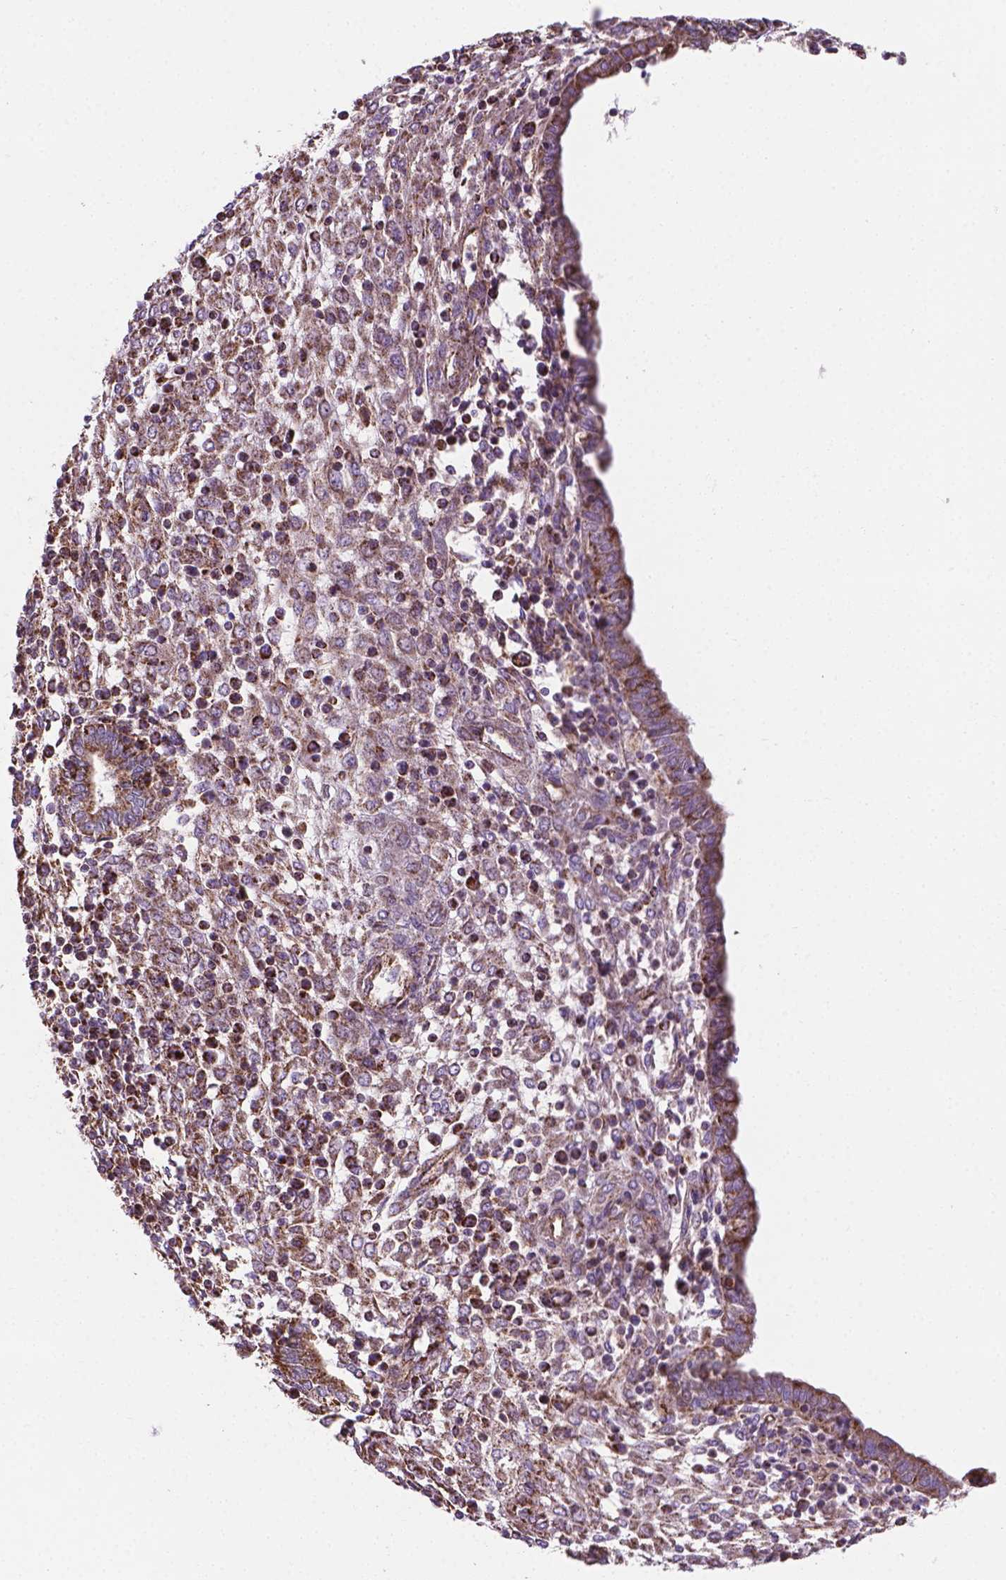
{"staining": {"intensity": "moderate", "quantity": "25%-75%", "location": "cytoplasmic/membranous"}, "tissue": "endometrium", "cell_type": "Cells in endometrial stroma", "image_type": "normal", "snomed": [{"axis": "morphology", "description": "Normal tissue, NOS"}, {"axis": "topography", "description": "Endometrium"}], "caption": "Protein expression analysis of benign human endometrium reveals moderate cytoplasmic/membranous positivity in about 25%-75% of cells in endometrial stroma. The staining is performed using DAB (3,3'-diaminobenzidine) brown chromogen to label protein expression. The nuclei are counter-stained blue using hematoxylin.", "gene": "PIBF1", "patient": {"sex": "female", "age": 42}}